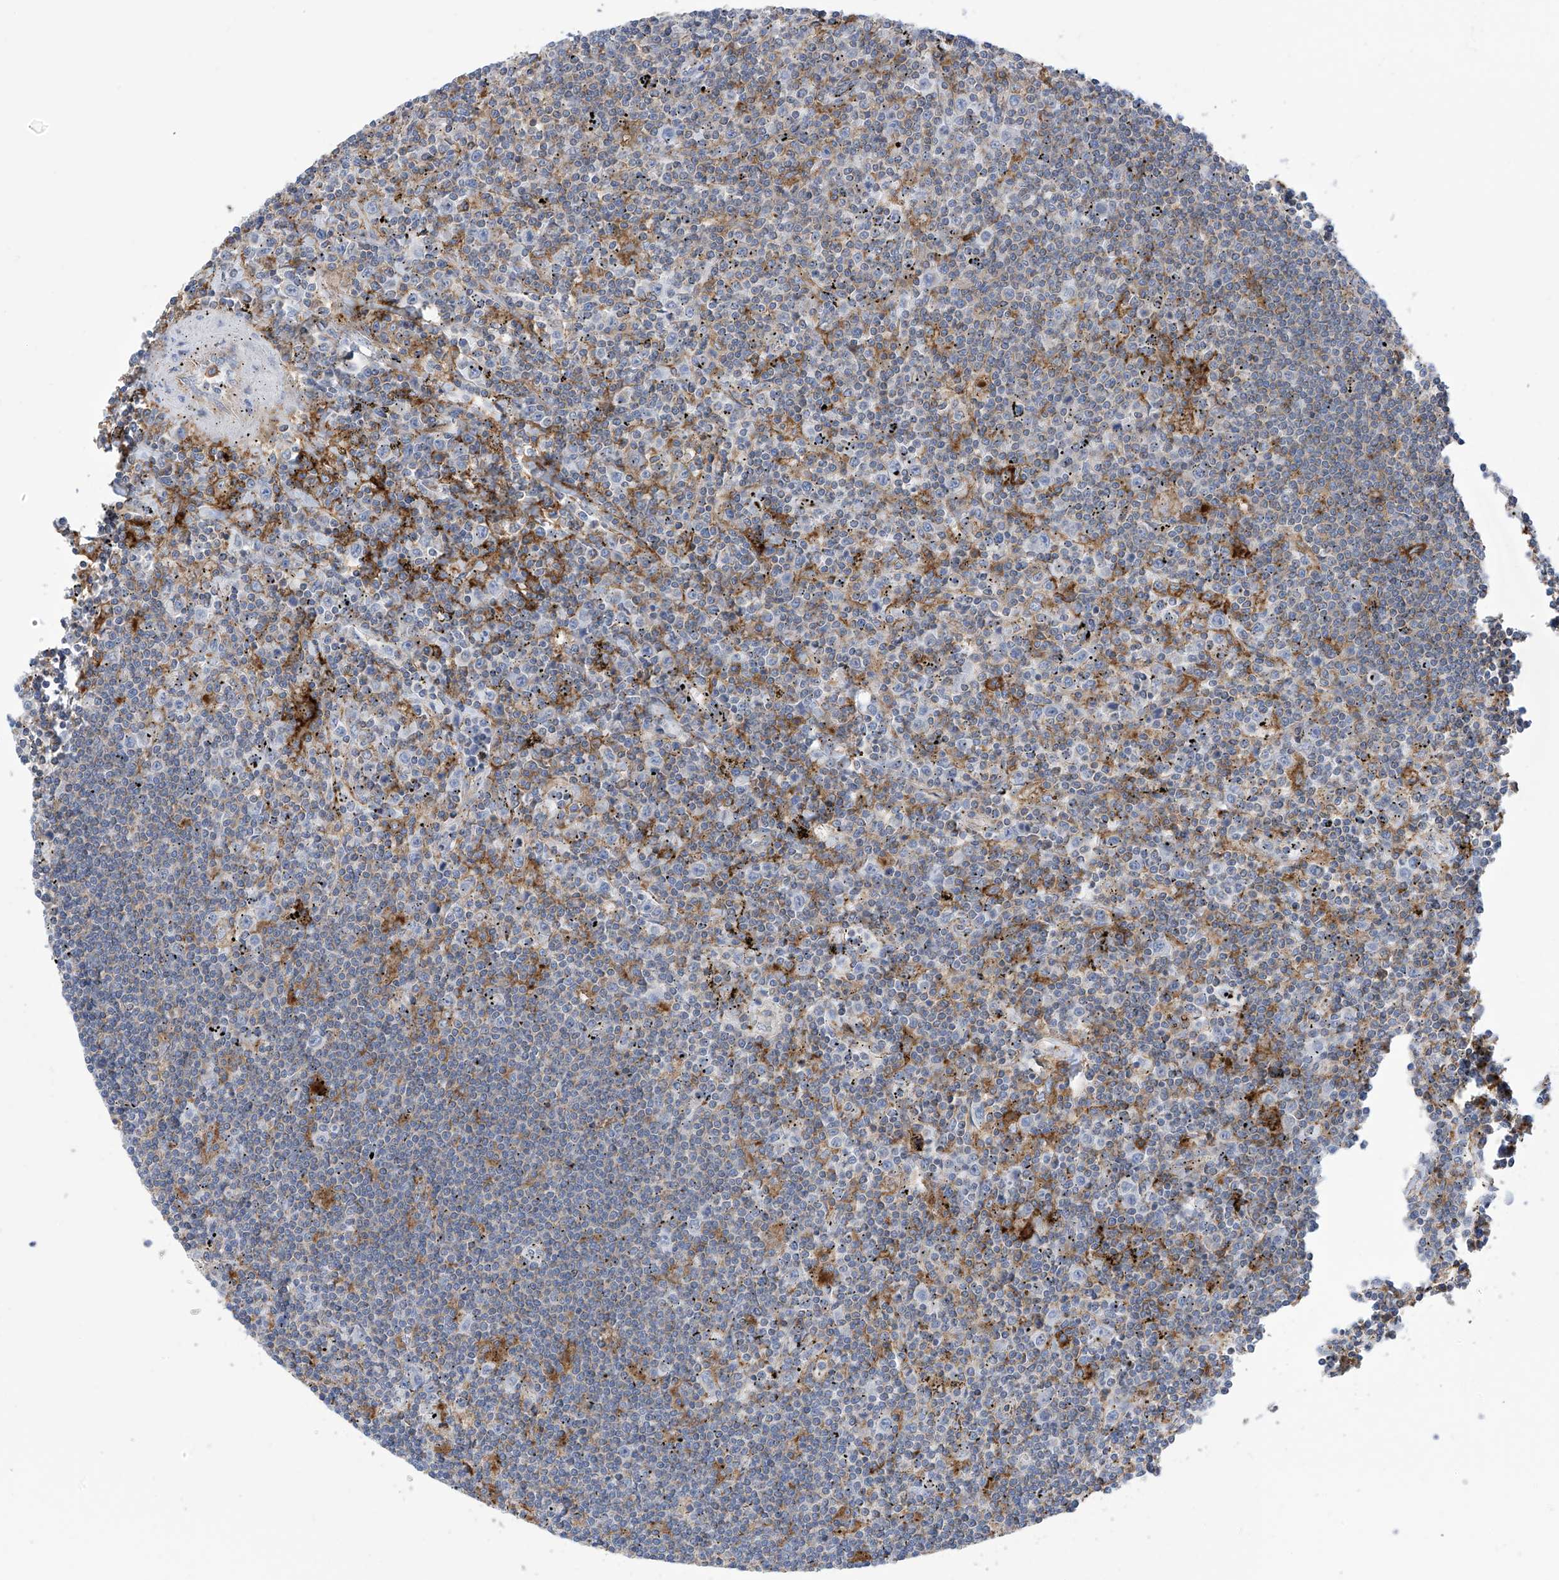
{"staining": {"intensity": "negative", "quantity": "none", "location": "none"}, "tissue": "lymphoma", "cell_type": "Tumor cells", "image_type": "cancer", "snomed": [{"axis": "morphology", "description": "Malignant lymphoma, non-Hodgkin's type, Low grade"}, {"axis": "topography", "description": "Spleen"}], "caption": "Image shows no protein positivity in tumor cells of malignant lymphoma, non-Hodgkin's type (low-grade) tissue.", "gene": "P2RX7", "patient": {"sex": "male", "age": 76}}